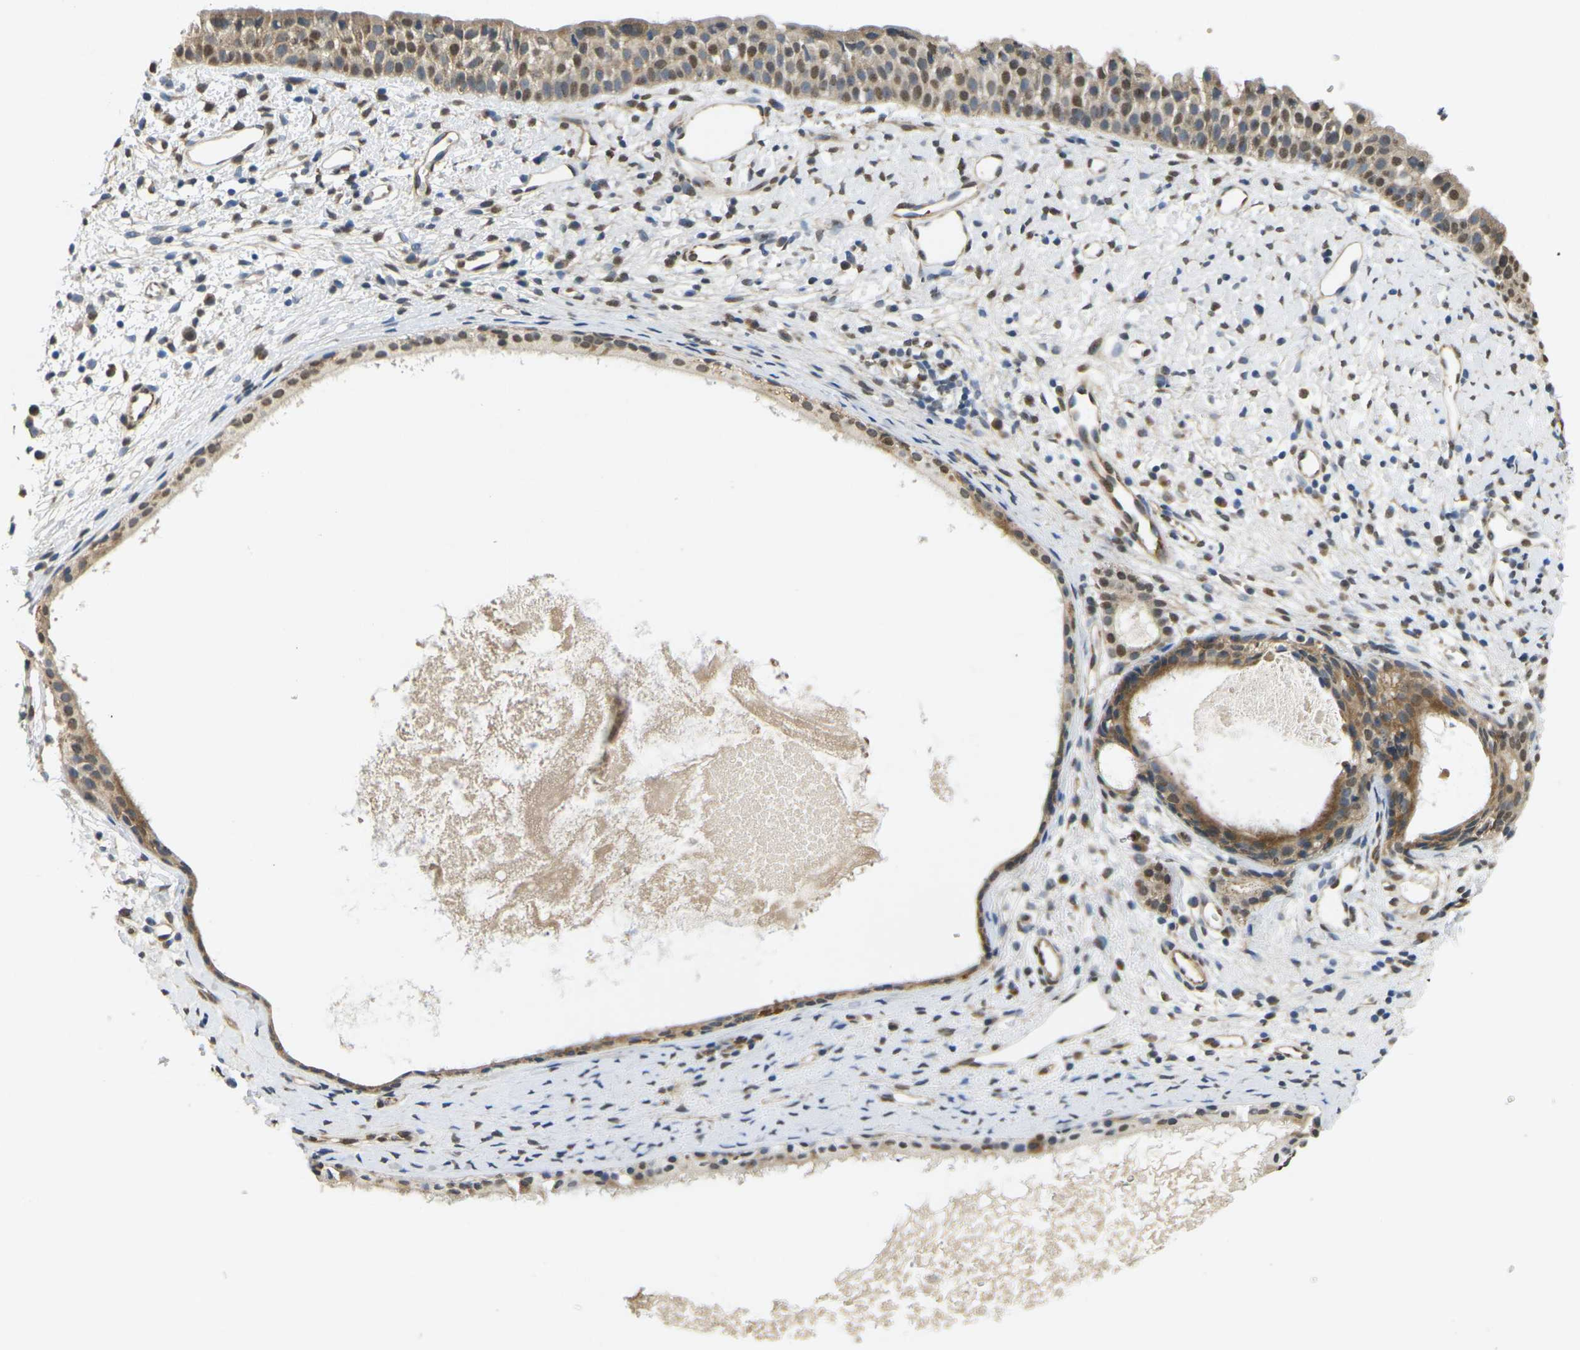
{"staining": {"intensity": "moderate", "quantity": ">75%", "location": "cytoplasmic/membranous,nuclear"}, "tissue": "nasopharynx", "cell_type": "Respiratory epithelial cells", "image_type": "normal", "snomed": [{"axis": "morphology", "description": "Normal tissue, NOS"}, {"axis": "topography", "description": "Nasopharynx"}], "caption": "Moderate cytoplasmic/membranous,nuclear positivity for a protein is identified in about >75% of respiratory epithelial cells of benign nasopharynx using immunohistochemistry.", "gene": "ERBB4", "patient": {"sex": "male", "age": 22}}